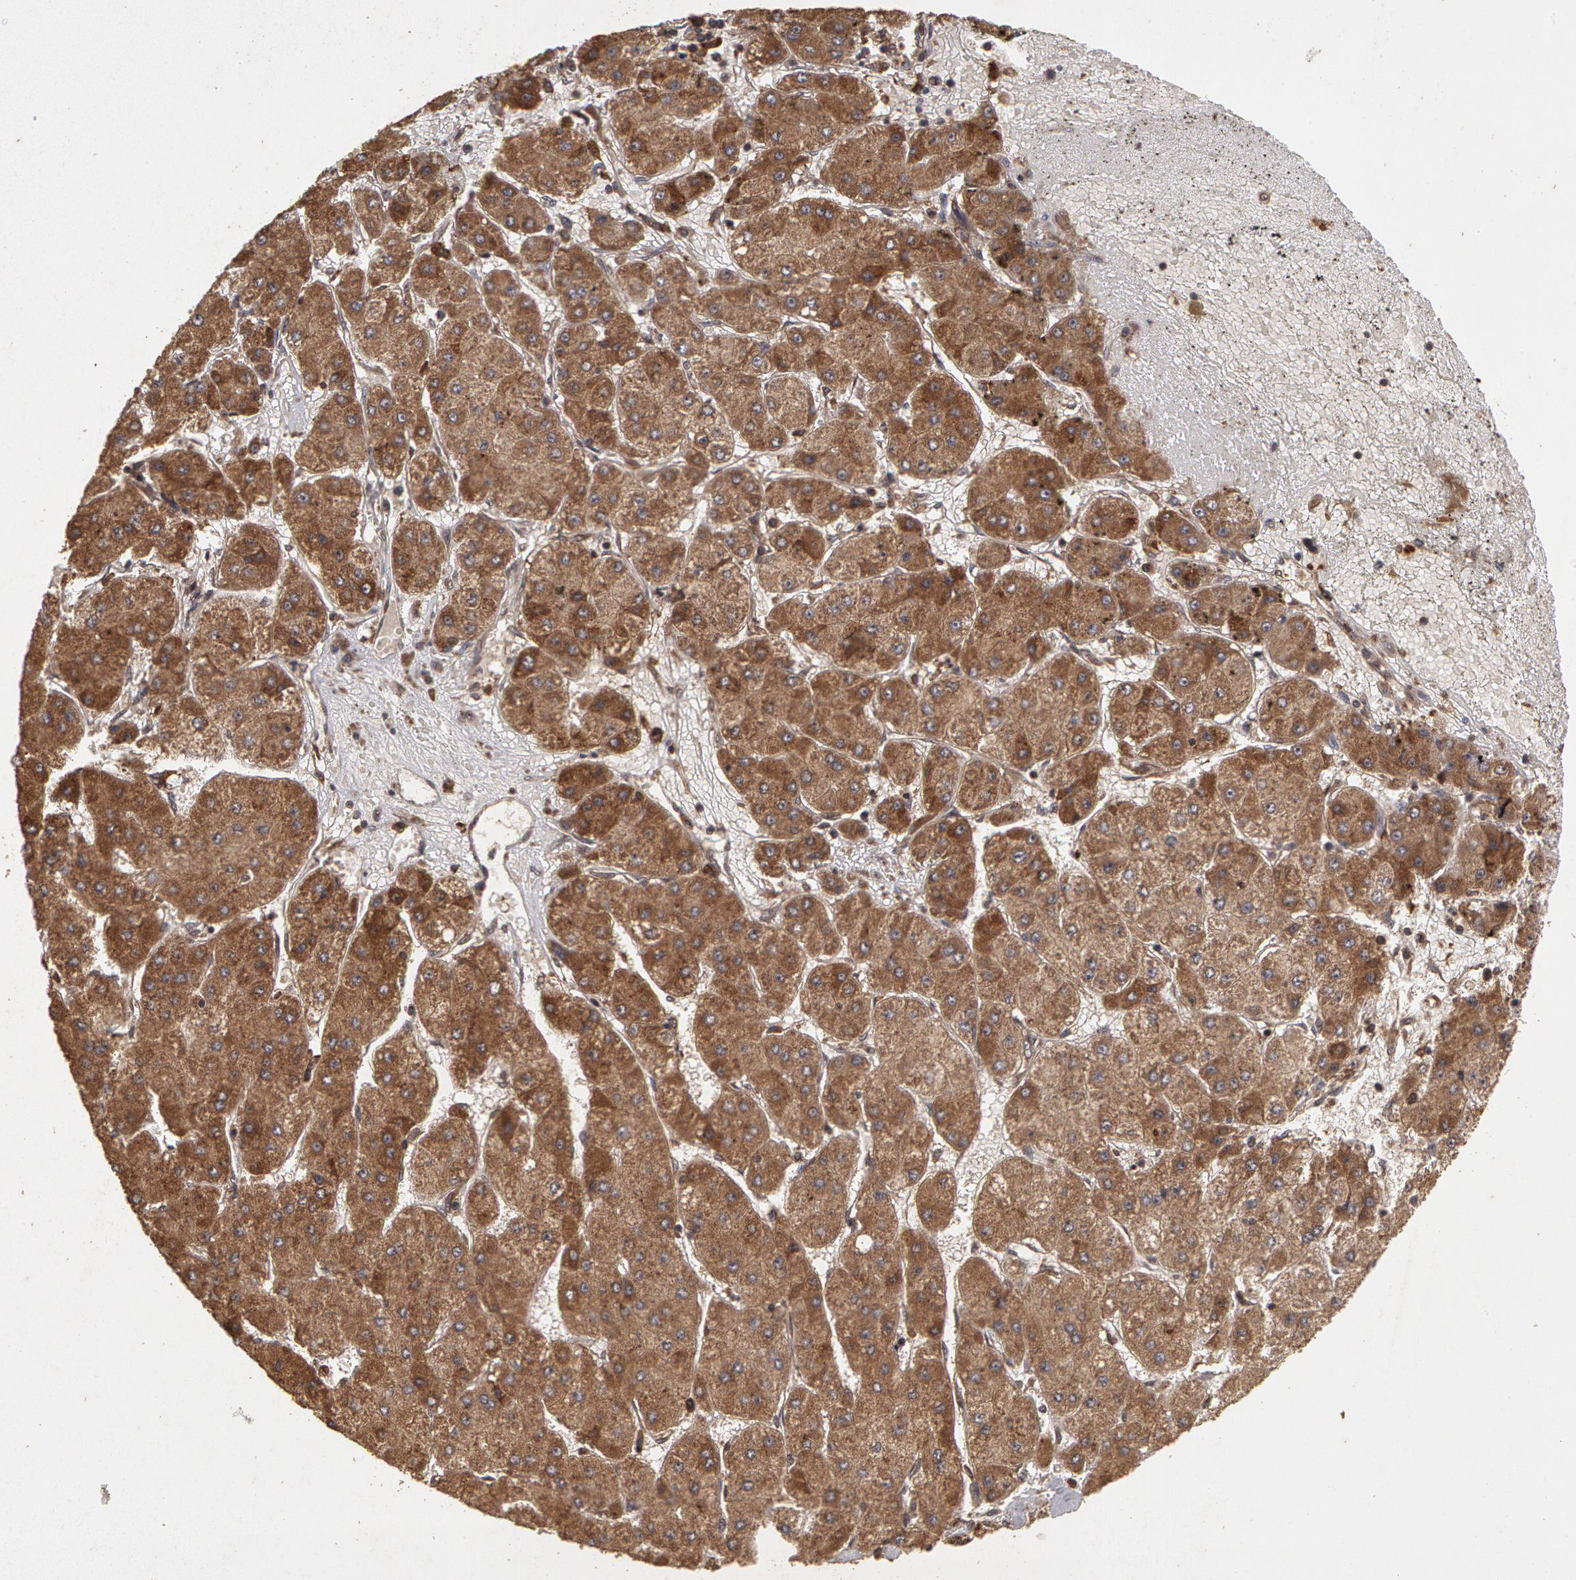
{"staining": {"intensity": "moderate", "quantity": ">75%", "location": "cytoplasmic/membranous"}, "tissue": "liver cancer", "cell_type": "Tumor cells", "image_type": "cancer", "snomed": [{"axis": "morphology", "description": "Carcinoma, Hepatocellular, NOS"}, {"axis": "topography", "description": "Liver"}], "caption": "Immunohistochemistry (DAB (3,3'-diaminobenzidine)) staining of hepatocellular carcinoma (liver) exhibits moderate cytoplasmic/membranous protein positivity in approximately >75% of tumor cells. (Stains: DAB (3,3'-diaminobenzidine) in brown, nuclei in blue, Microscopy: brightfield microscopy at high magnification).", "gene": "CALR", "patient": {"sex": "female", "age": 52}}